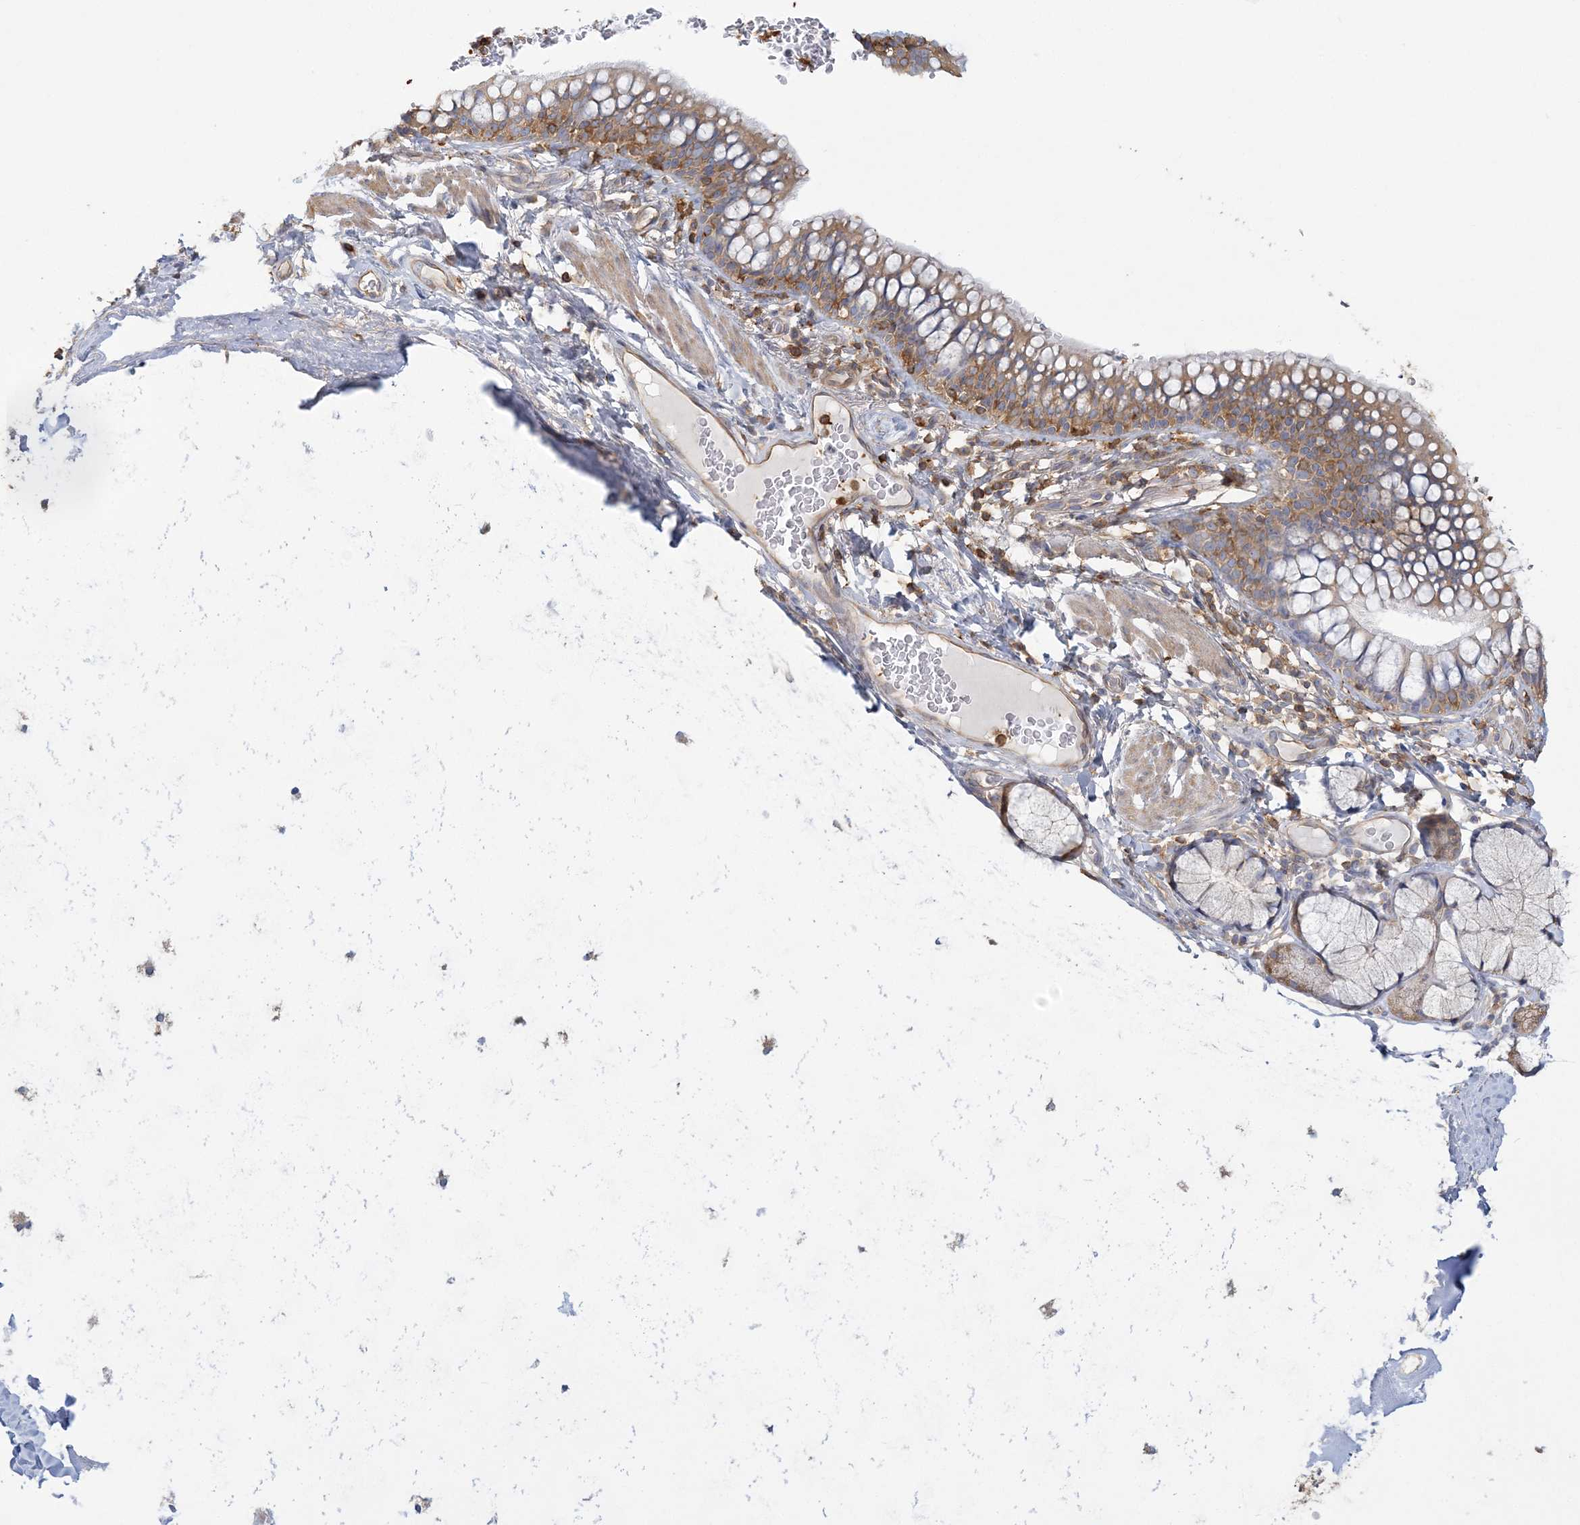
{"staining": {"intensity": "moderate", "quantity": ">75%", "location": "cytoplasmic/membranous"}, "tissue": "bronchus", "cell_type": "Respiratory epithelial cells", "image_type": "normal", "snomed": [{"axis": "morphology", "description": "Normal tissue, NOS"}, {"axis": "topography", "description": "Cartilage tissue"}, {"axis": "topography", "description": "Bronchus"}], "caption": "Brown immunohistochemical staining in unremarkable human bronchus exhibits moderate cytoplasmic/membranous staining in about >75% of respiratory epithelial cells. Immunohistochemistry stains the protein of interest in brown and the nuclei are stained blue.", "gene": "ANKS1A", "patient": {"sex": "female", "age": 36}}